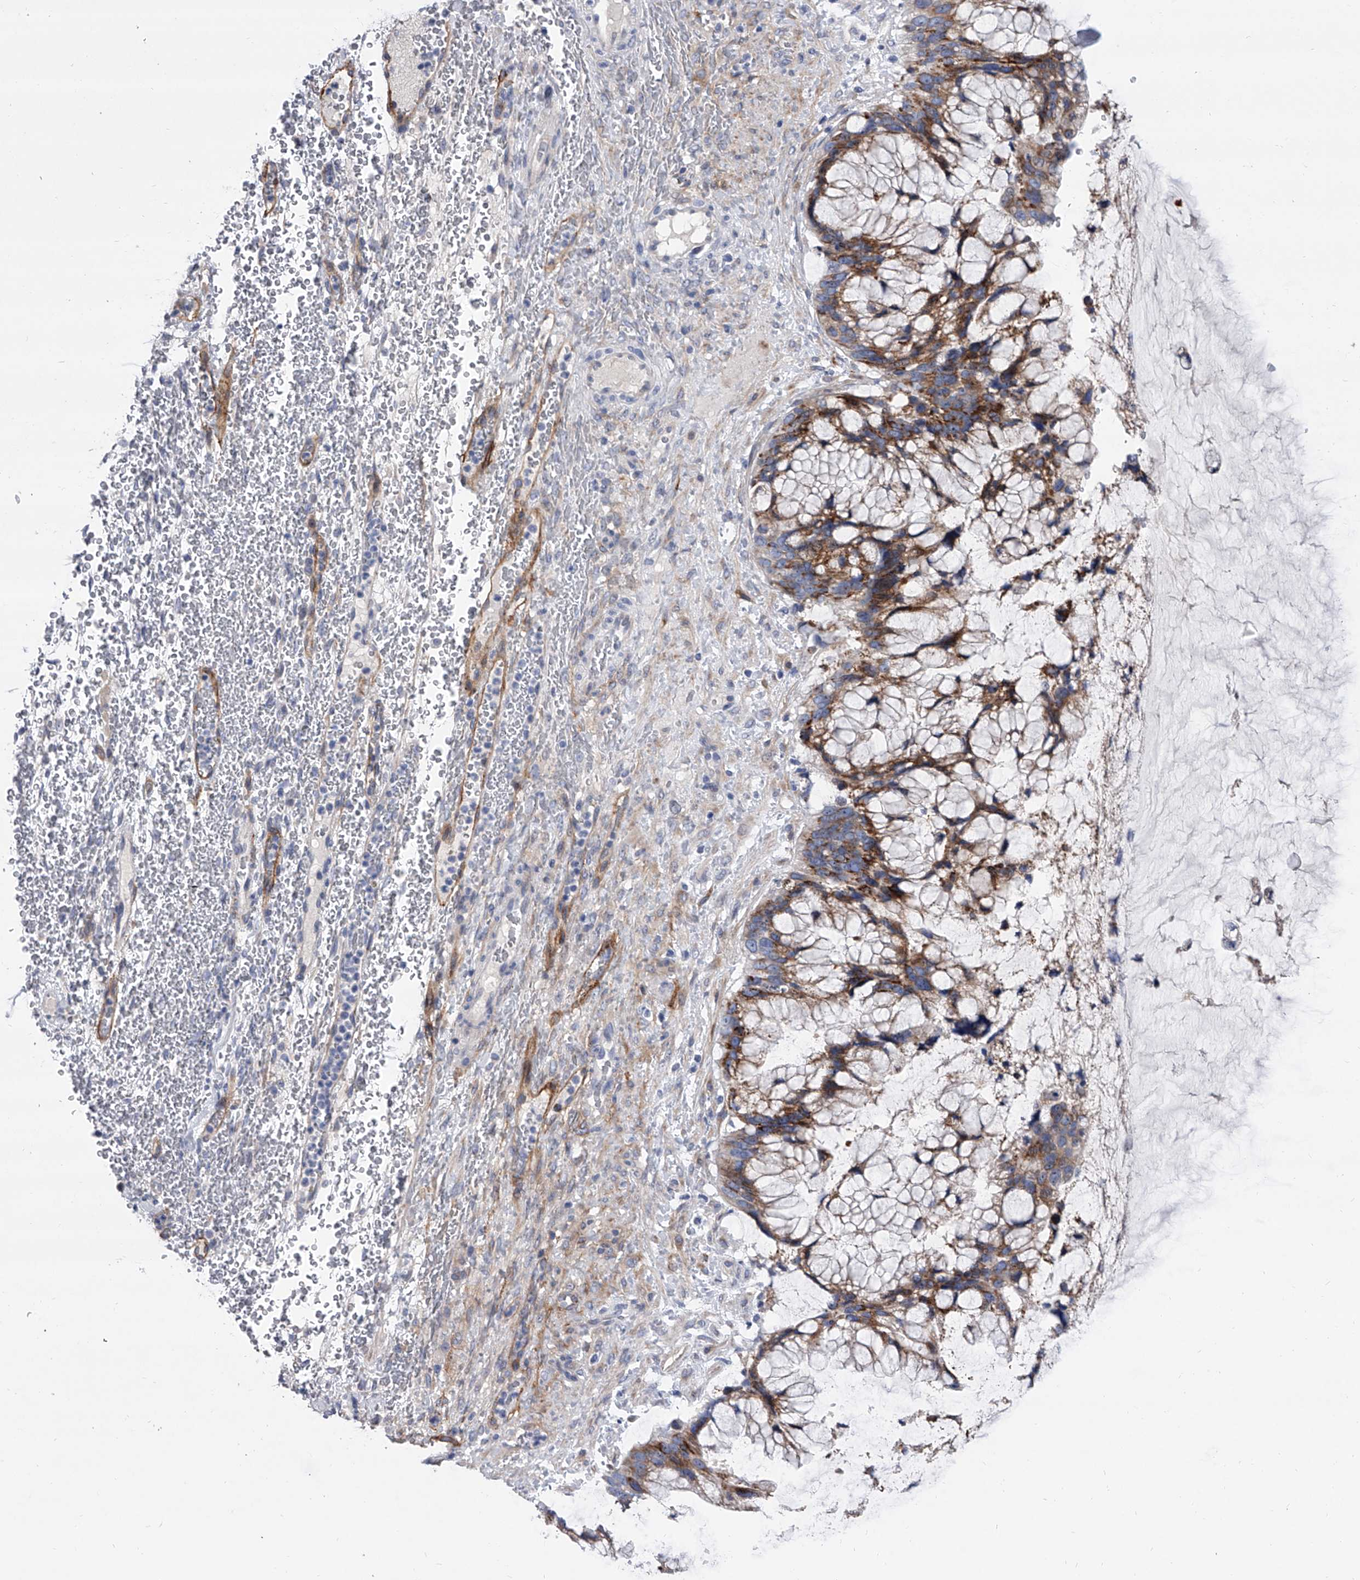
{"staining": {"intensity": "moderate", "quantity": ">75%", "location": "cytoplasmic/membranous"}, "tissue": "ovarian cancer", "cell_type": "Tumor cells", "image_type": "cancer", "snomed": [{"axis": "morphology", "description": "Cystadenocarcinoma, mucinous, NOS"}, {"axis": "topography", "description": "Ovary"}], "caption": "IHC image of human ovarian cancer (mucinous cystadenocarcinoma) stained for a protein (brown), which reveals medium levels of moderate cytoplasmic/membranous staining in approximately >75% of tumor cells.", "gene": "ALG14", "patient": {"sex": "female", "age": 37}}